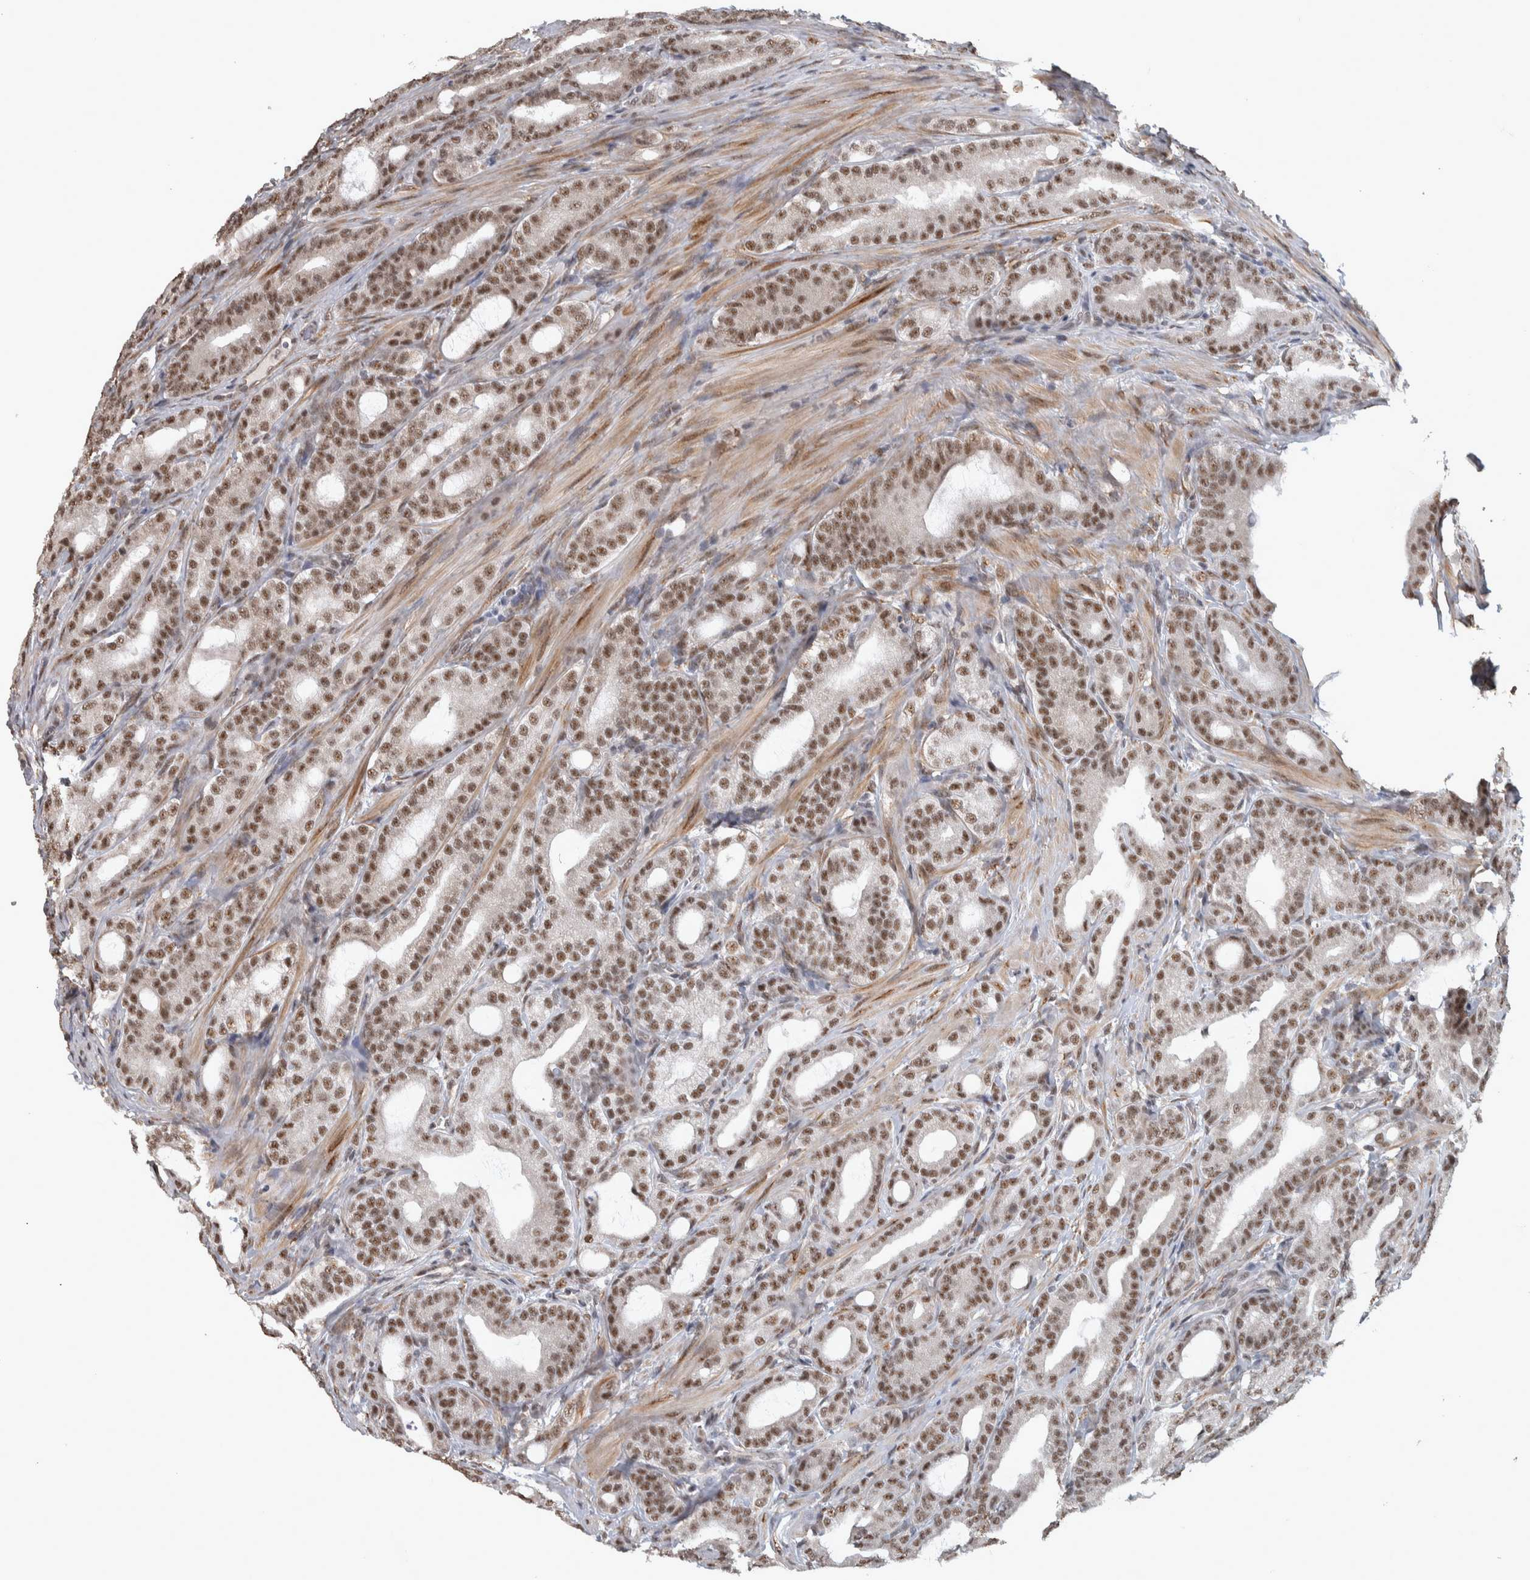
{"staining": {"intensity": "moderate", "quantity": ">75%", "location": "nuclear"}, "tissue": "prostate cancer", "cell_type": "Tumor cells", "image_type": "cancer", "snomed": [{"axis": "morphology", "description": "Adenocarcinoma, High grade"}, {"axis": "topography", "description": "Prostate"}], "caption": "Protein staining of high-grade adenocarcinoma (prostate) tissue displays moderate nuclear staining in approximately >75% of tumor cells.", "gene": "DDX42", "patient": {"sex": "male", "age": 60}}